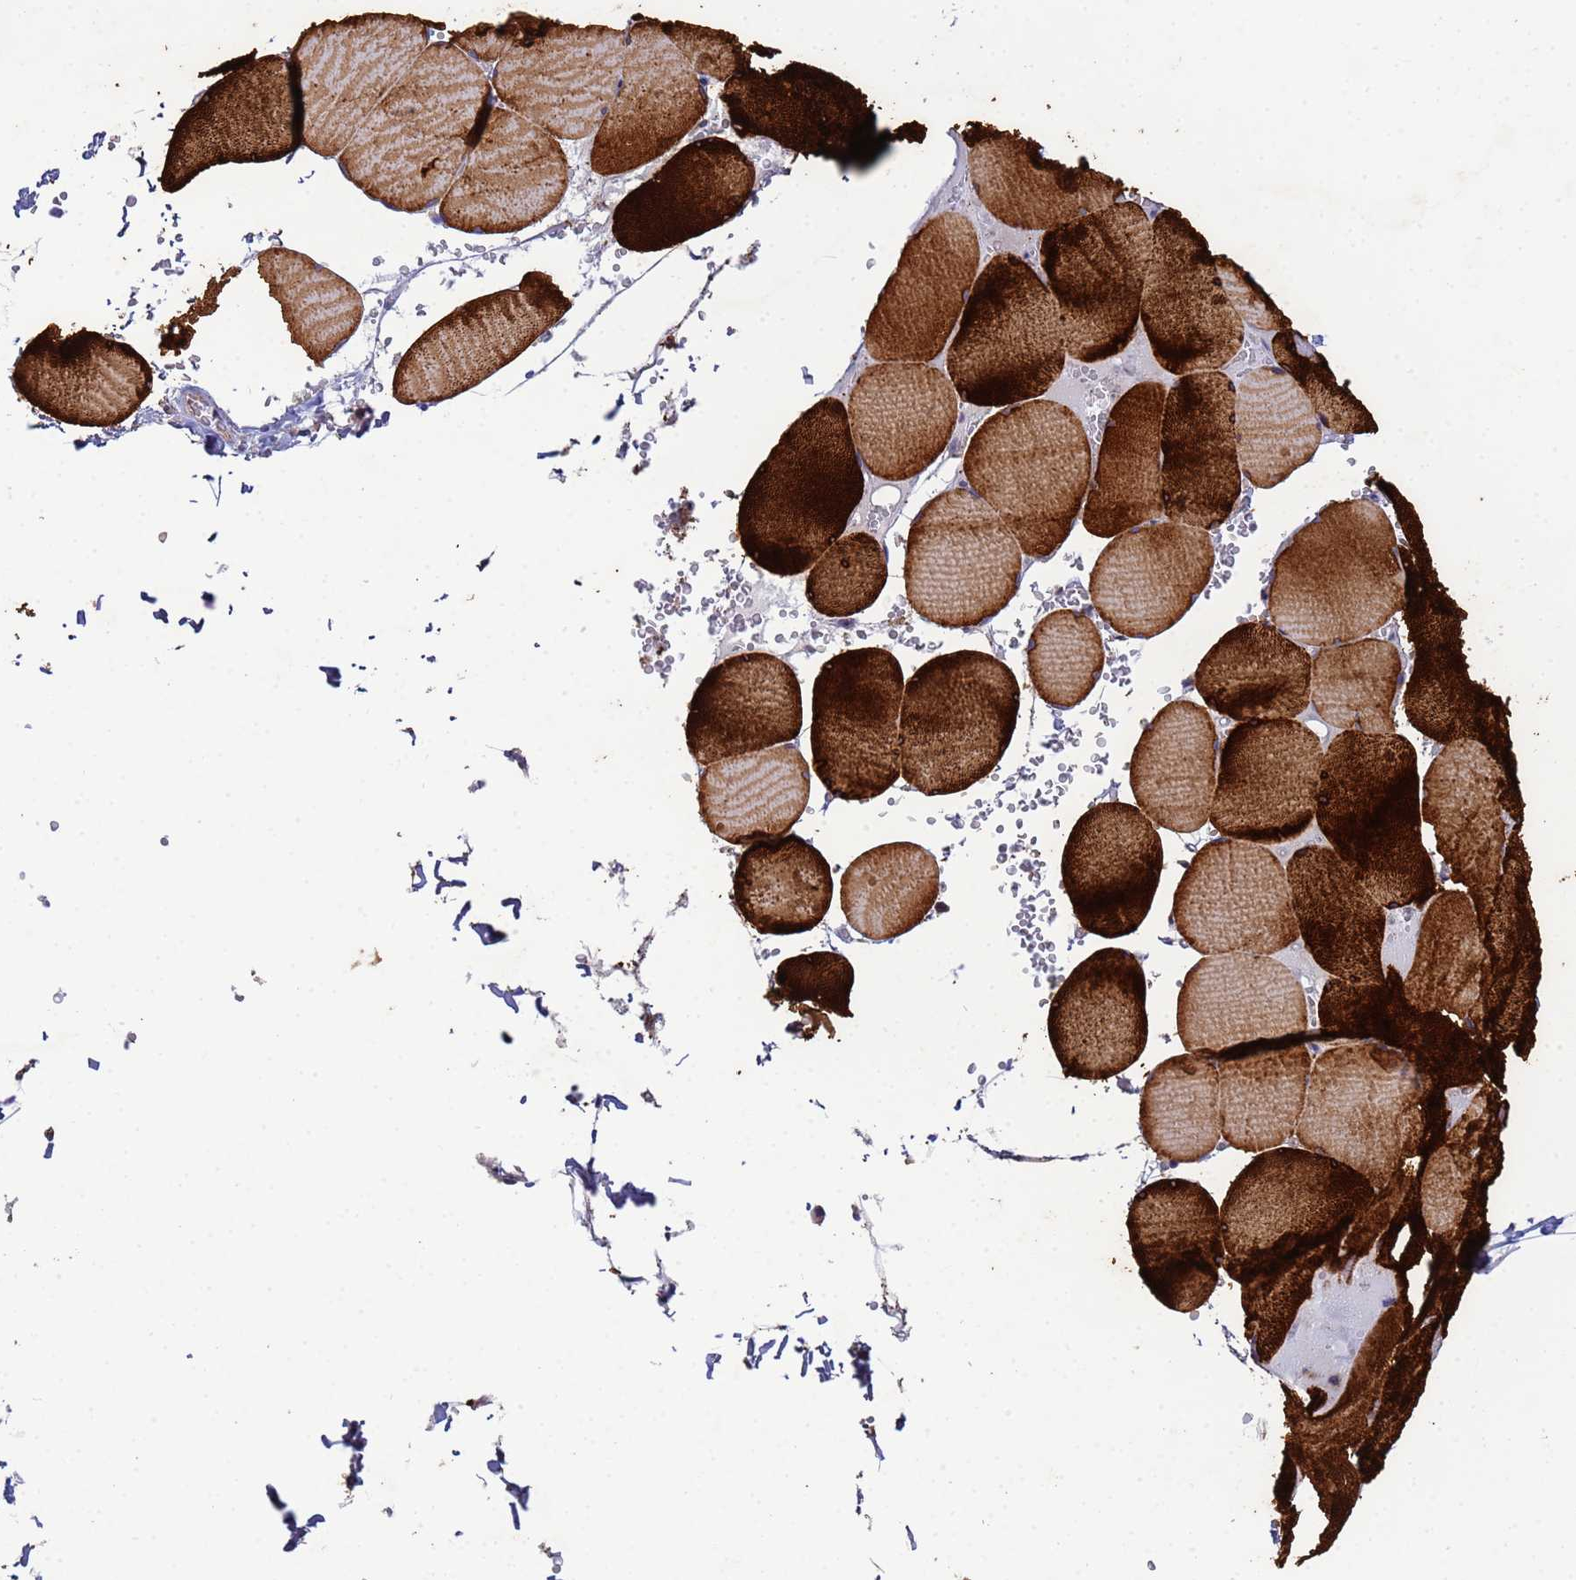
{"staining": {"intensity": "strong", "quantity": ">75%", "location": "cytoplasmic/membranous"}, "tissue": "skeletal muscle", "cell_type": "Myocytes", "image_type": "normal", "snomed": [{"axis": "morphology", "description": "Normal tissue, NOS"}, {"axis": "topography", "description": "Skeletal muscle"}, {"axis": "topography", "description": "Head-Neck"}], "caption": "The photomicrograph exhibits staining of benign skeletal muscle, revealing strong cytoplasmic/membranous protein staining (brown color) within myocytes.", "gene": "CDC34", "patient": {"sex": "male", "age": 66}}